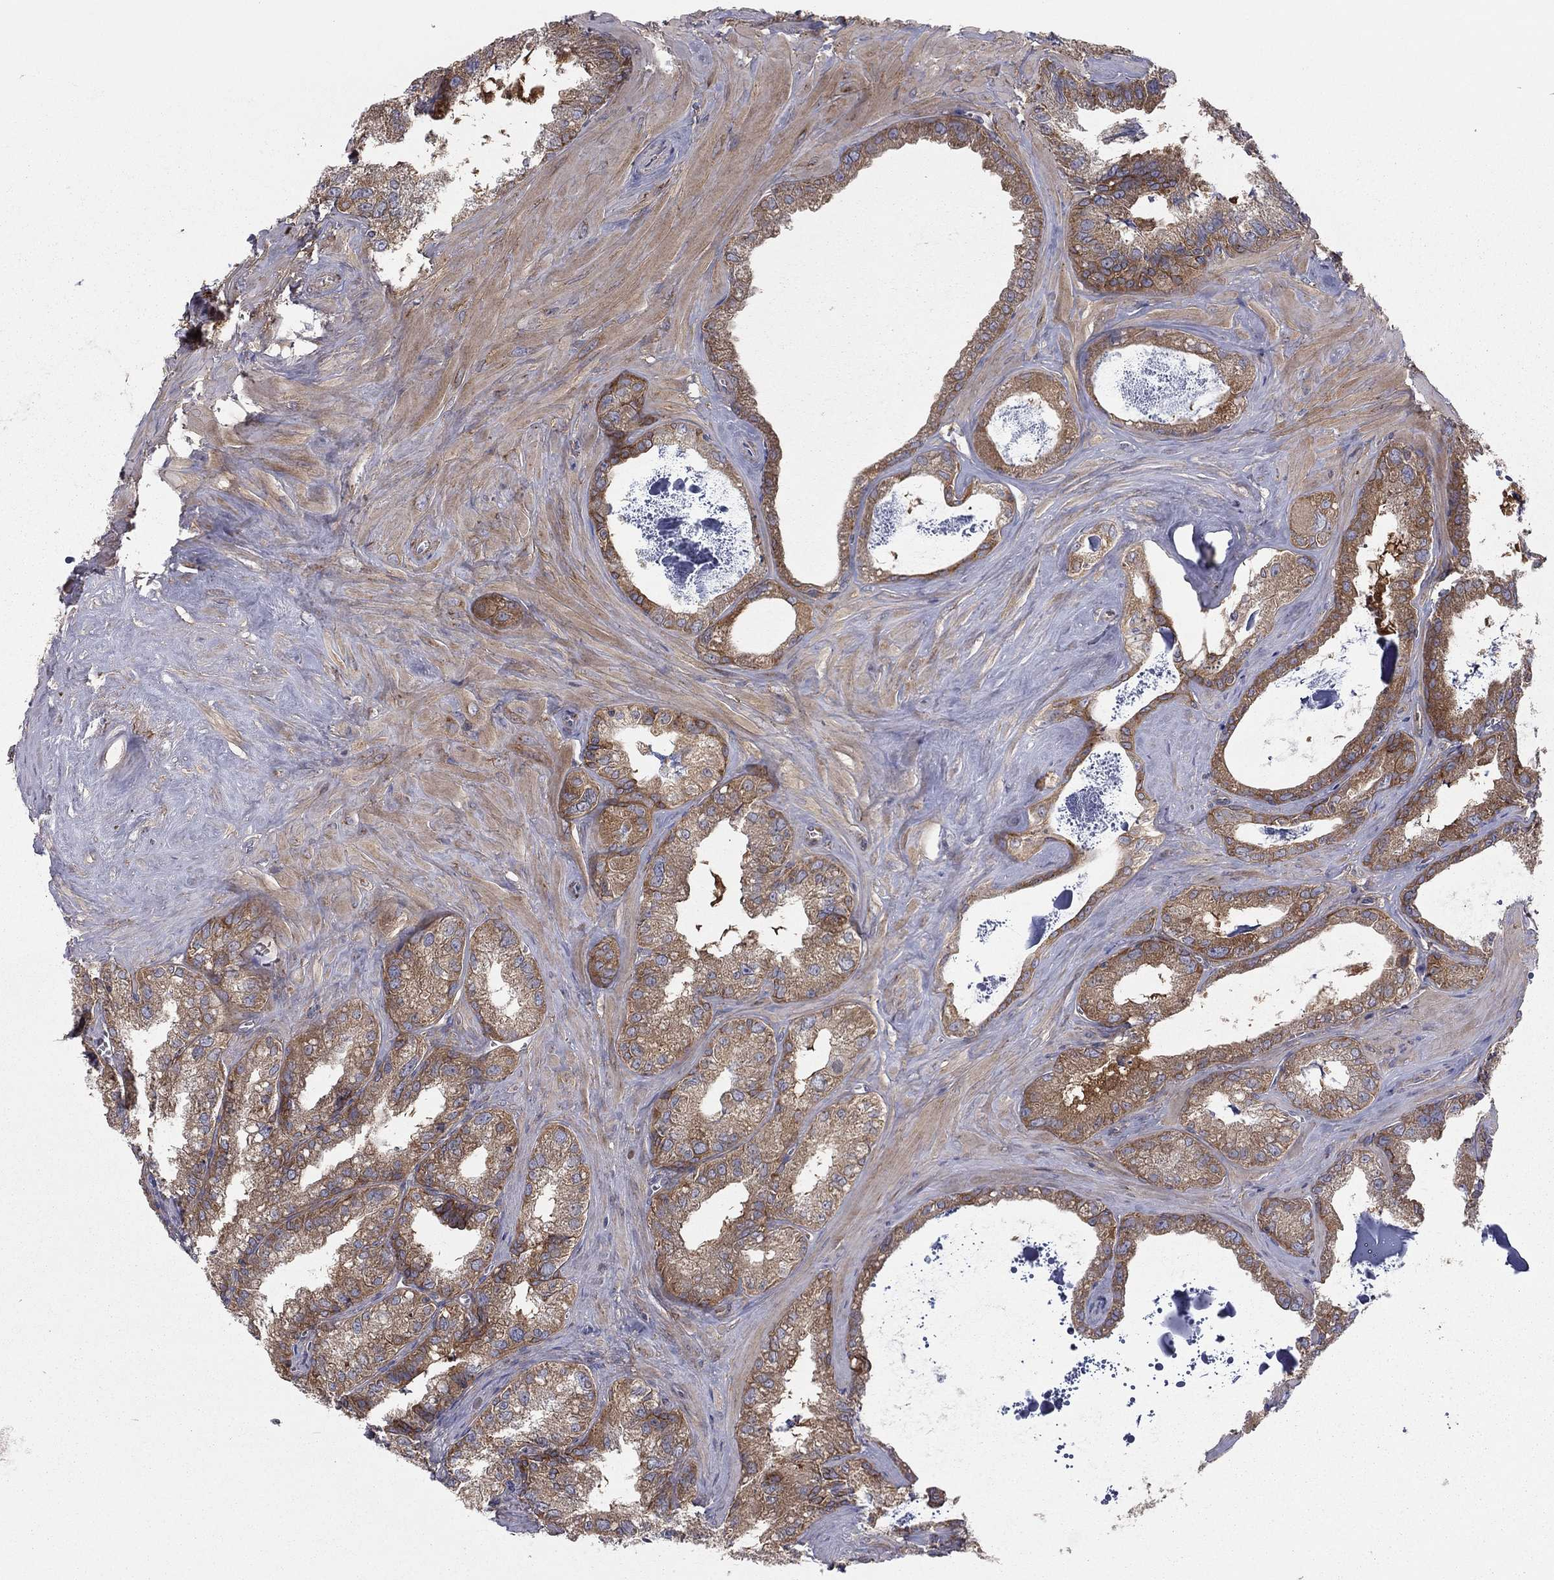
{"staining": {"intensity": "moderate", "quantity": "25%-75%", "location": "cytoplasmic/membranous"}, "tissue": "seminal vesicle", "cell_type": "Glandular cells", "image_type": "normal", "snomed": [{"axis": "morphology", "description": "Normal tissue, NOS"}, {"axis": "topography", "description": "Seminal veicle"}], "caption": "Moderate cytoplasmic/membranous staining for a protein is identified in approximately 25%-75% of glandular cells of normal seminal vesicle using immunohistochemistry (IHC).", "gene": "RNF123", "patient": {"sex": "male", "age": 57}}